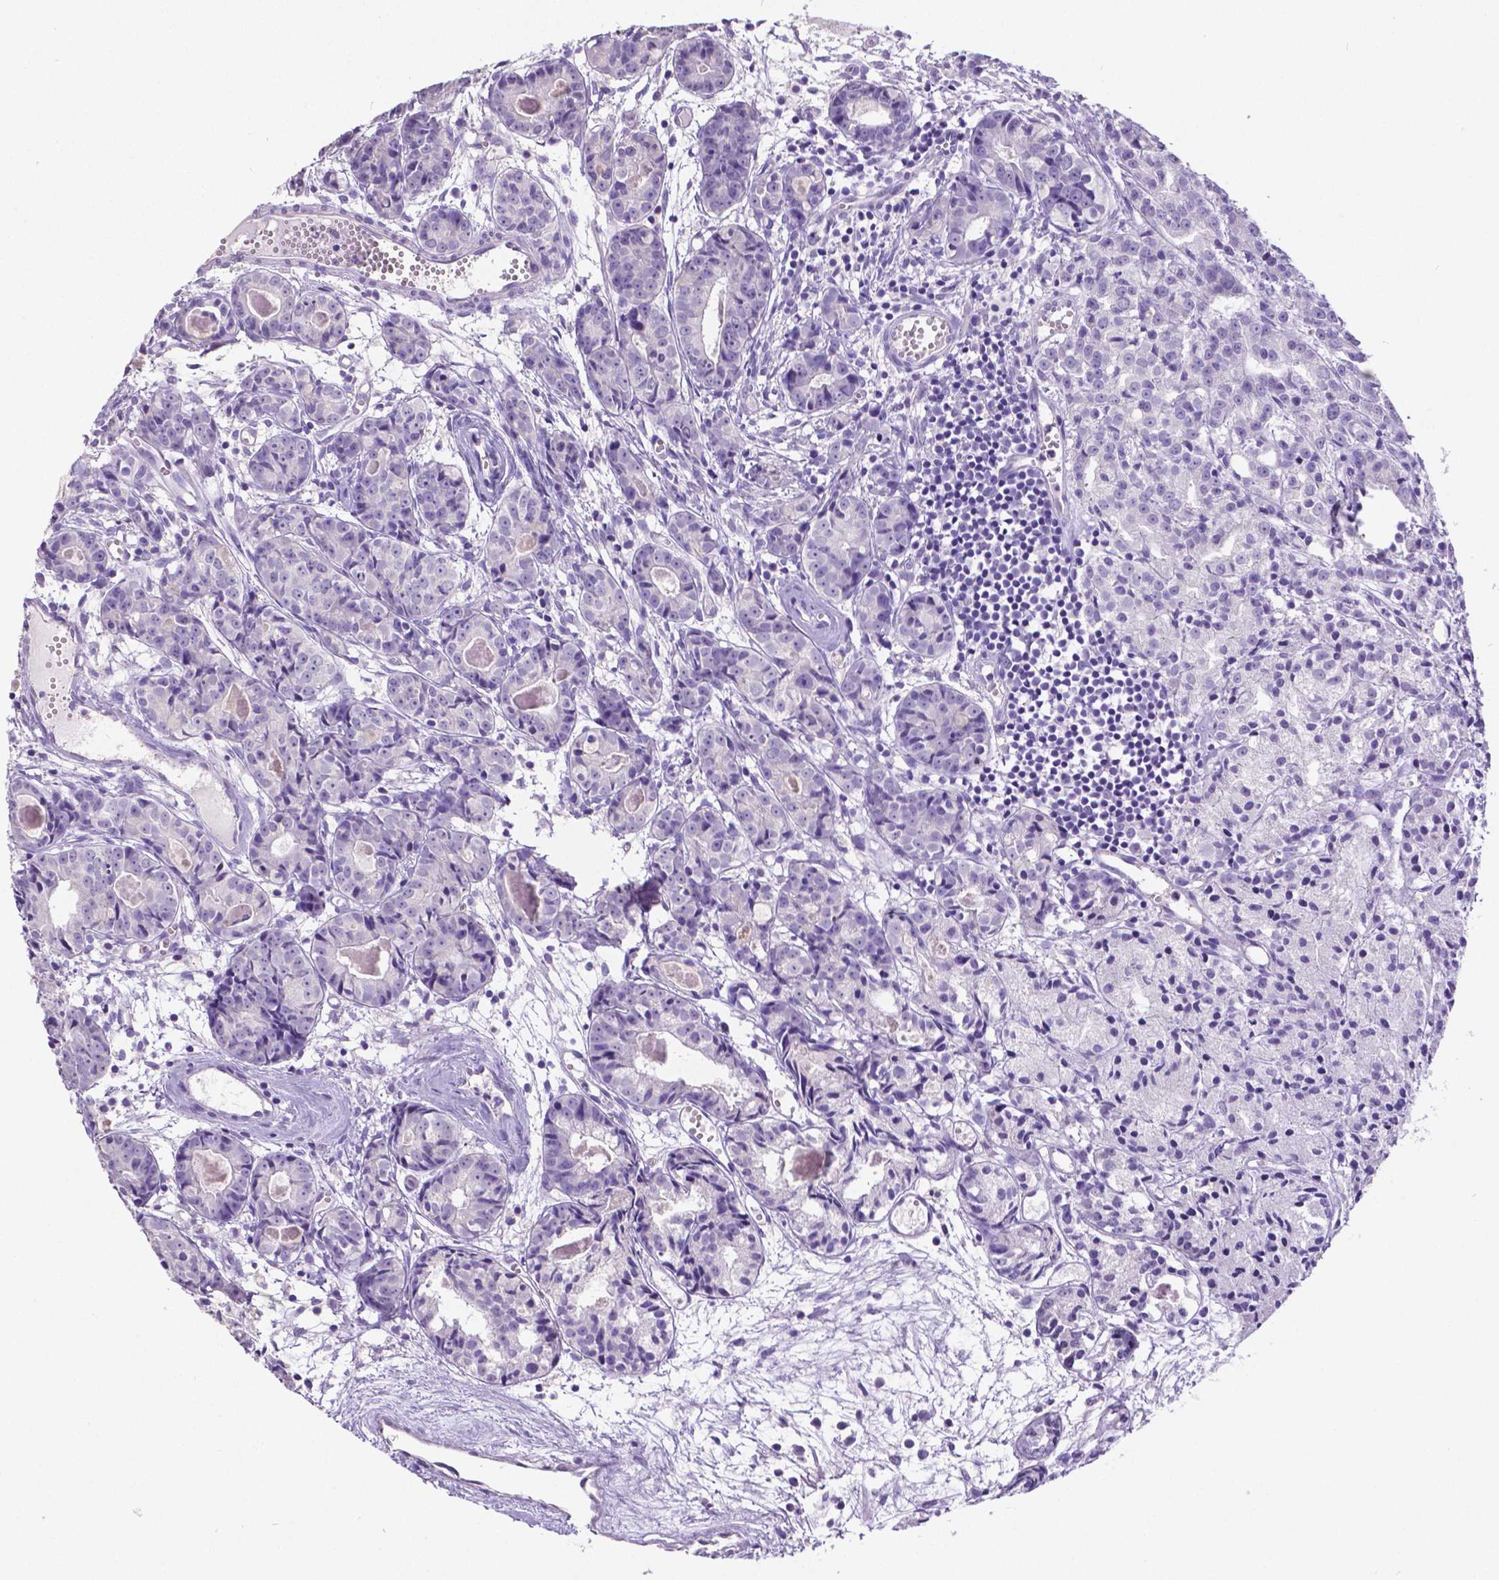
{"staining": {"intensity": "negative", "quantity": "none", "location": "none"}, "tissue": "prostate cancer", "cell_type": "Tumor cells", "image_type": "cancer", "snomed": [{"axis": "morphology", "description": "Adenocarcinoma, Medium grade"}, {"axis": "topography", "description": "Prostate"}], "caption": "Prostate cancer (medium-grade adenocarcinoma) was stained to show a protein in brown. There is no significant expression in tumor cells.", "gene": "SATB2", "patient": {"sex": "male", "age": 74}}